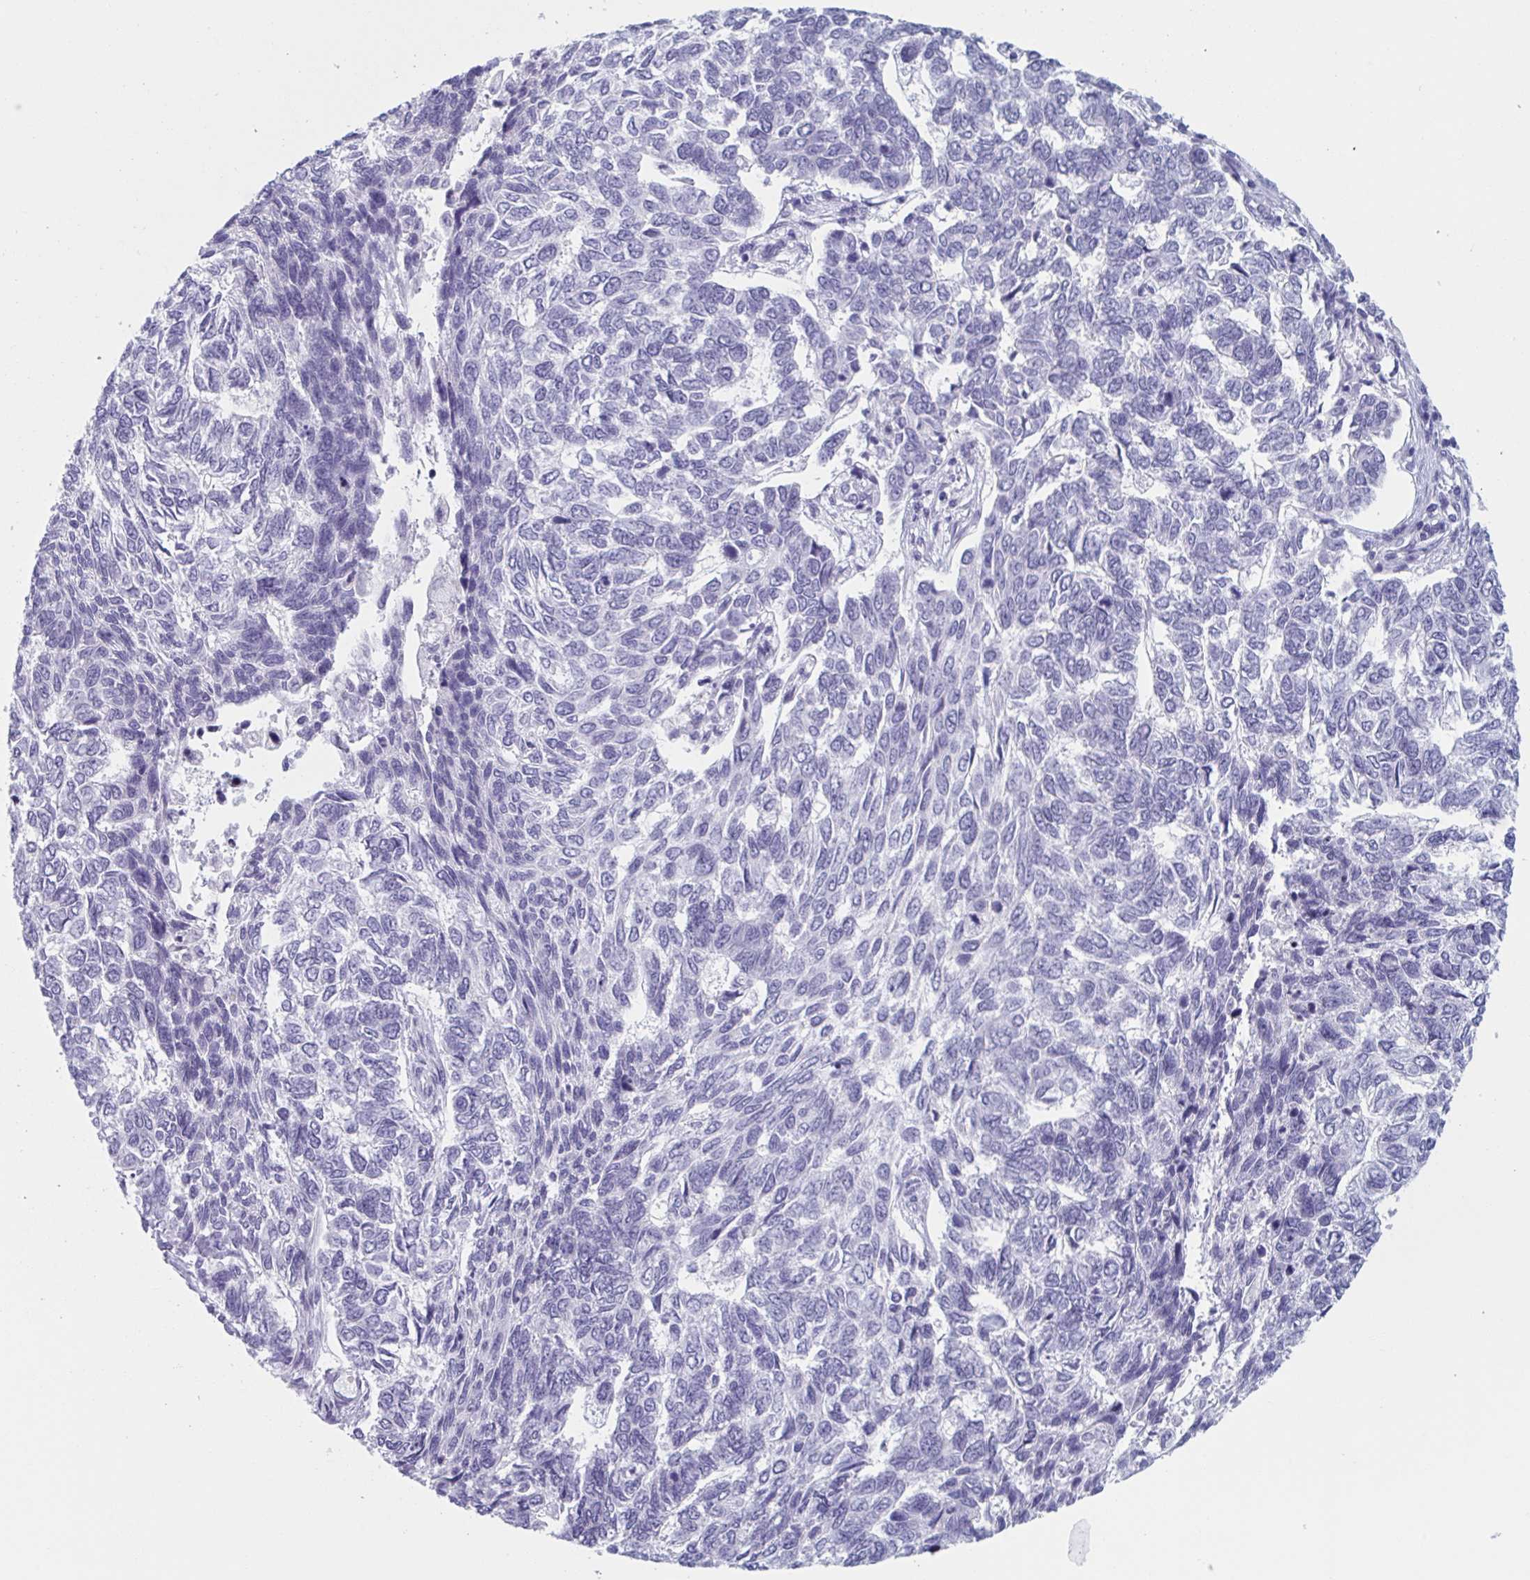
{"staining": {"intensity": "negative", "quantity": "none", "location": "none"}, "tissue": "skin cancer", "cell_type": "Tumor cells", "image_type": "cancer", "snomed": [{"axis": "morphology", "description": "Basal cell carcinoma"}, {"axis": "topography", "description": "Skin"}], "caption": "An image of human skin basal cell carcinoma is negative for staining in tumor cells.", "gene": "HSD11B2", "patient": {"sex": "female", "age": 65}}